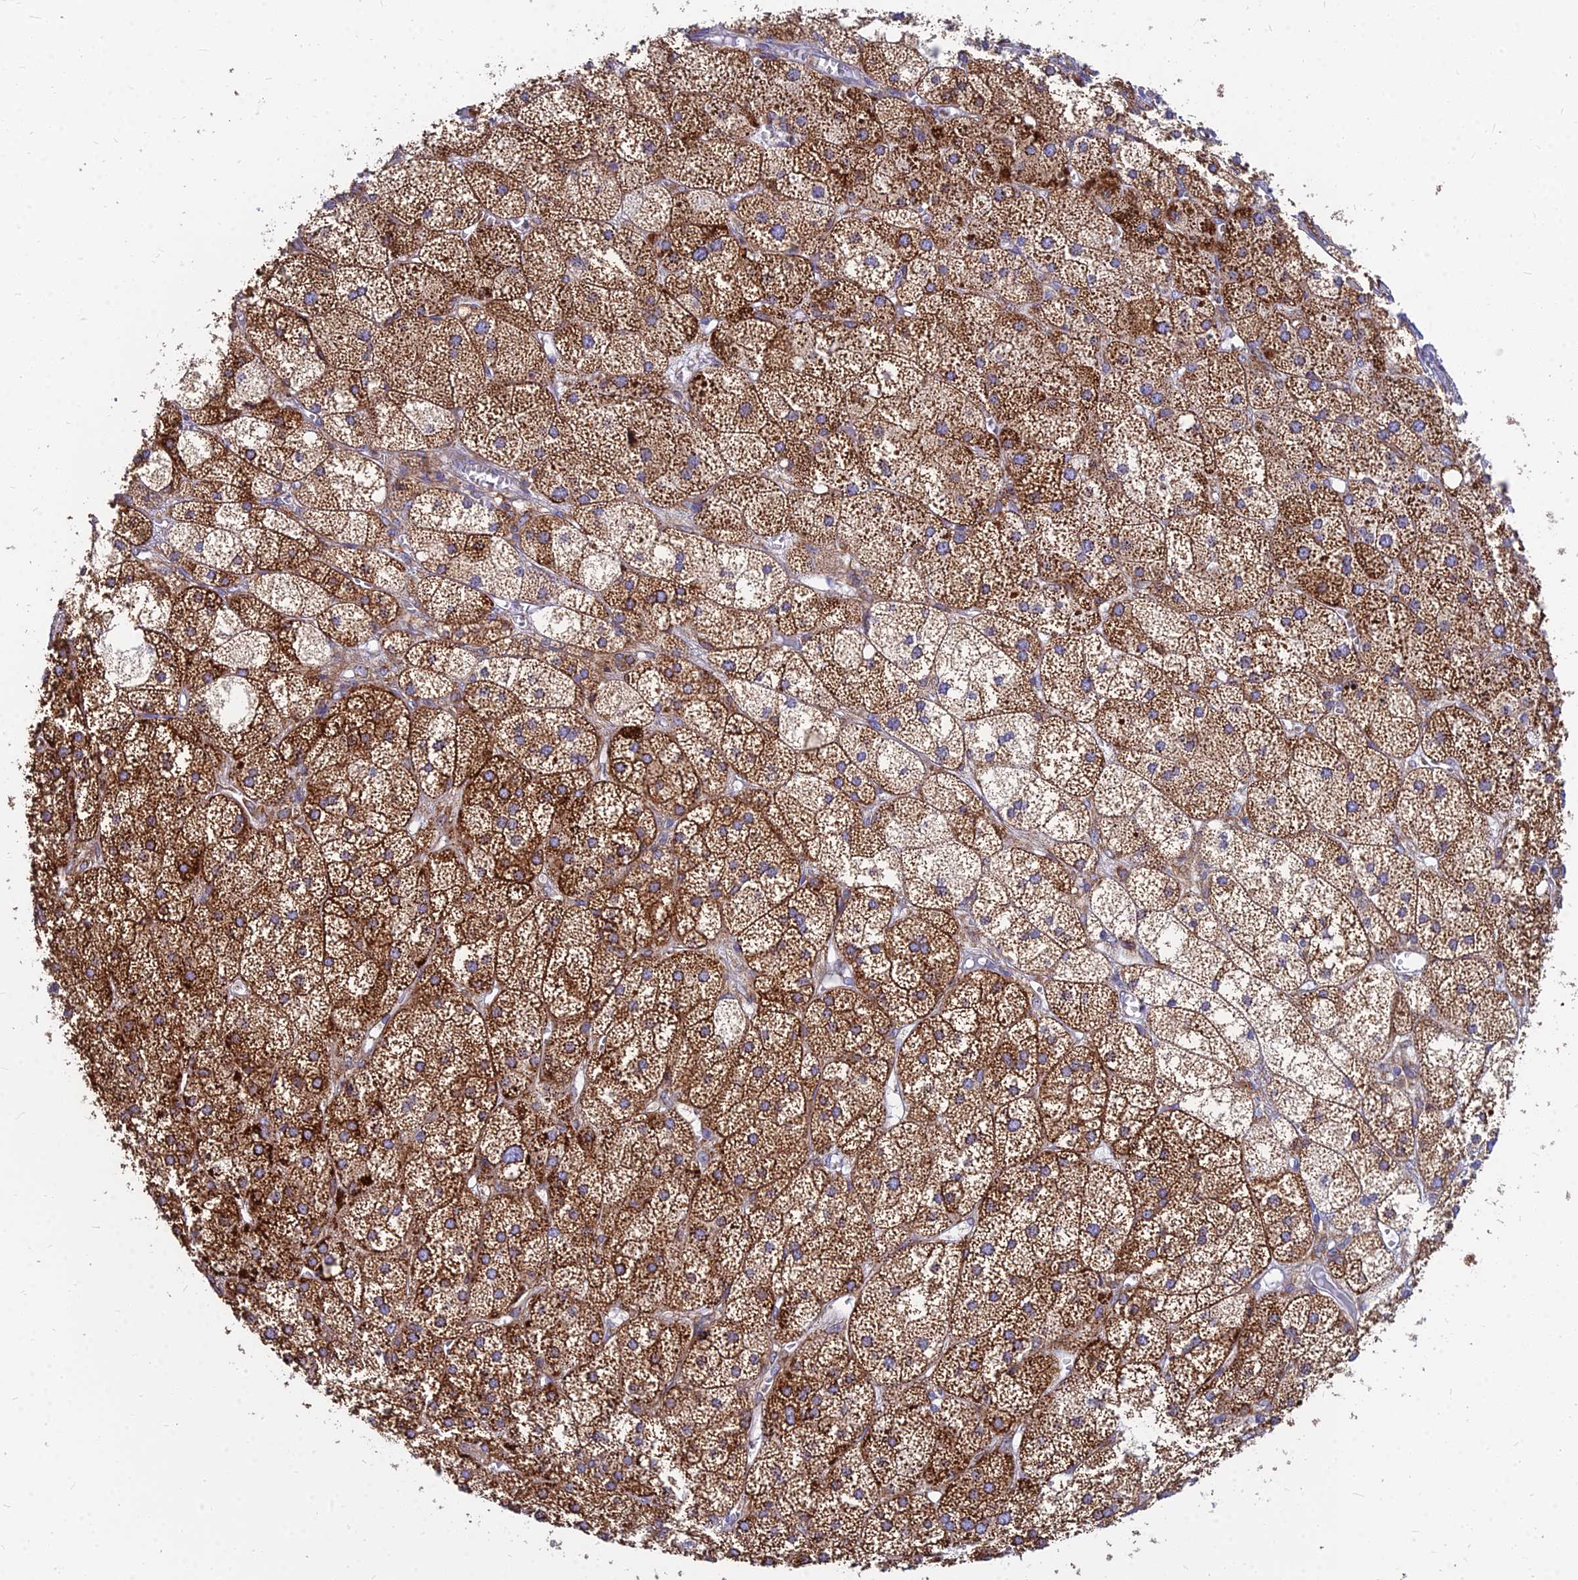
{"staining": {"intensity": "strong", "quantity": ">75%", "location": "cytoplasmic/membranous"}, "tissue": "adrenal gland", "cell_type": "Glandular cells", "image_type": "normal", "snomed": [{"axis": "morphology", "description": "Normal tissue, NOS"}, {"axis": "topography", "description": "Adrenal gland"}], "caption": "IHC of normal adrenal gland shows high levels of strong cytoplasmic/membranous expression in approximately >75% of glandular cells.", "gene": "CCT6A", "patient": {"sex": "female", "age": 61}}